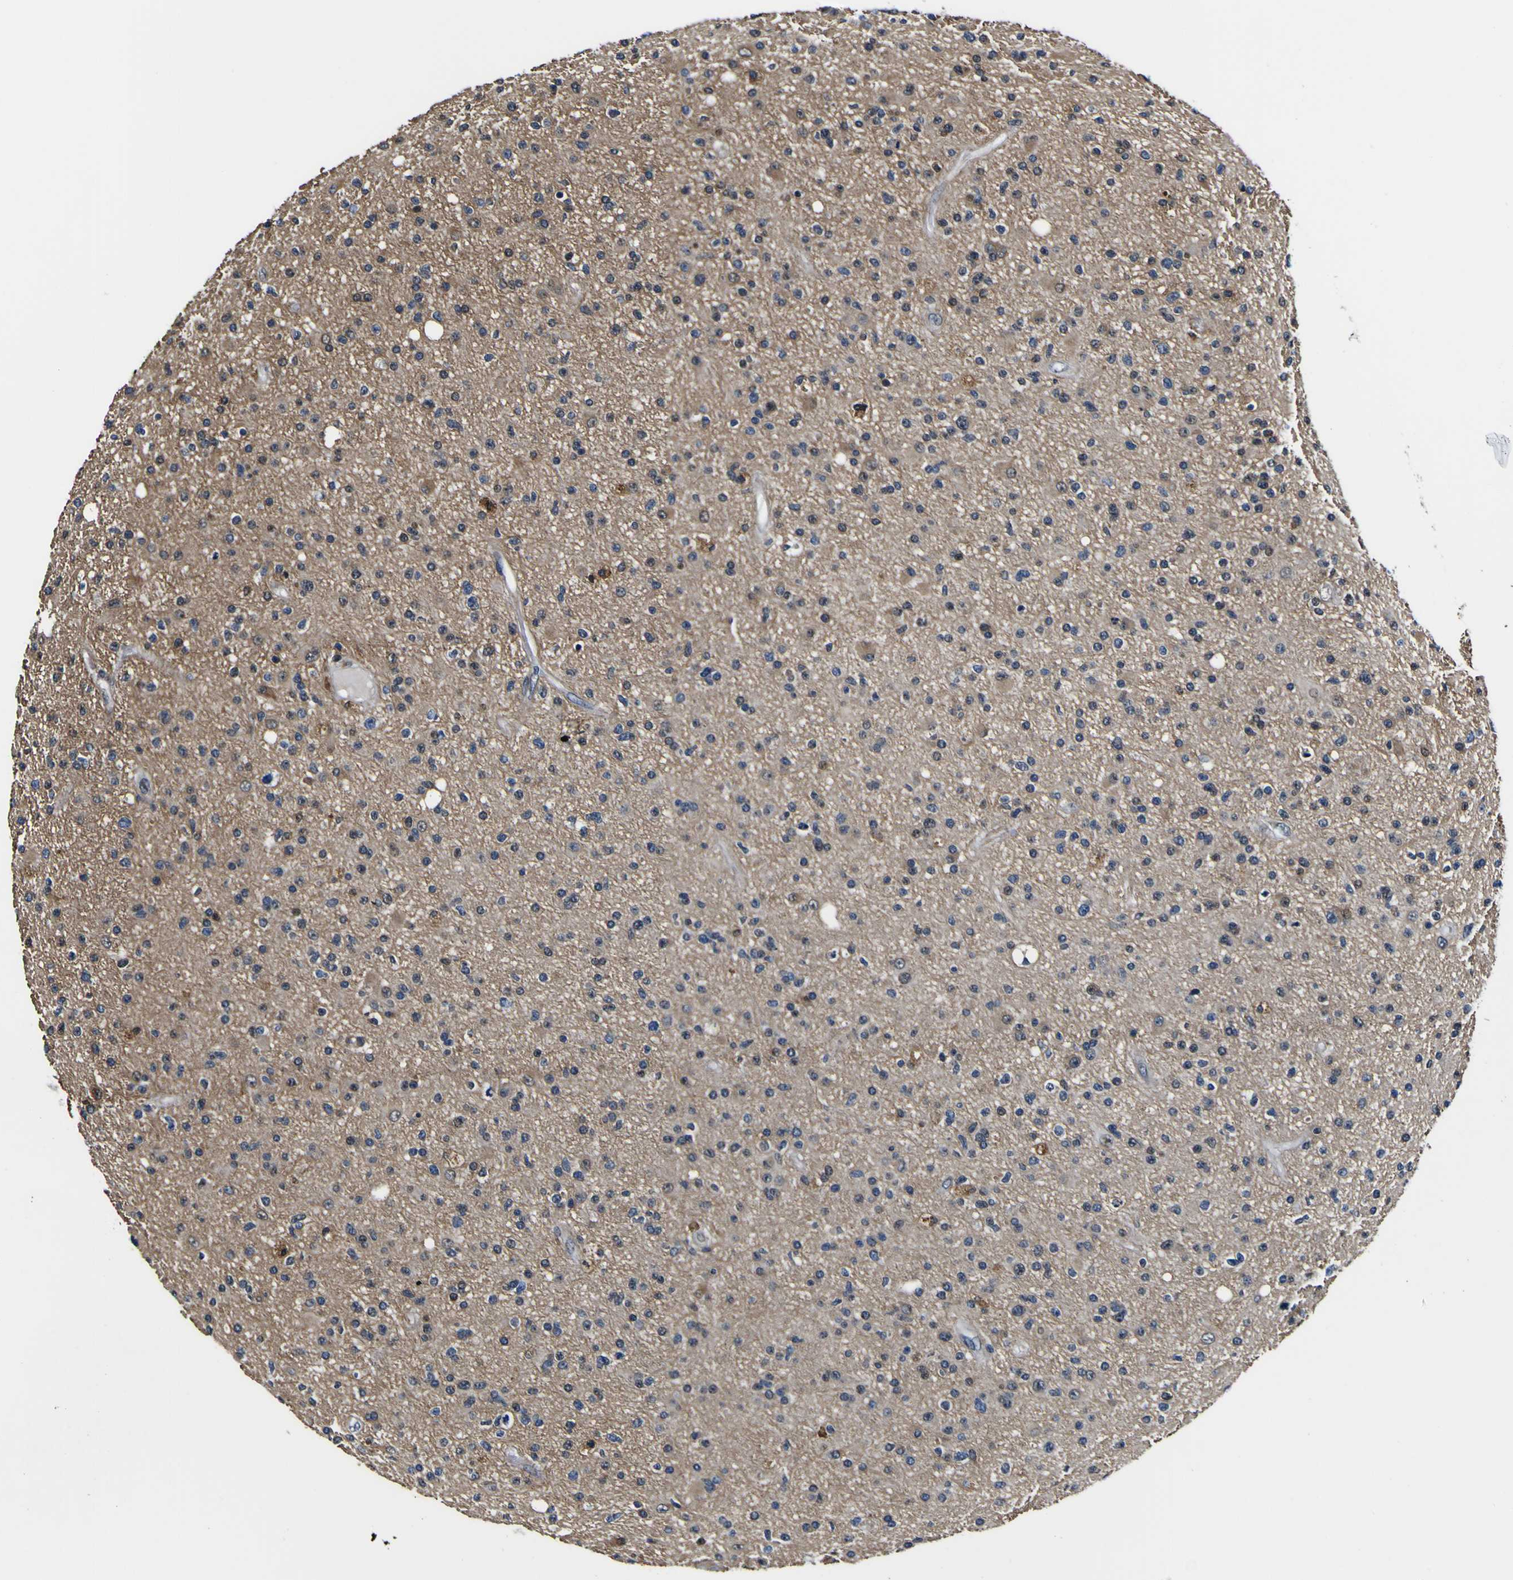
{"staining": {"intensity": "negative", "quantity": "none", "location": "none"}, "tissue": "glioma", "cell_type": "Tumor cells", "image_type": "cancer", "snomed": [{"axis": "morphology", "description": "Glioma, malignant, High grade"}, {"axis": "topography", "description": "Brain"}], "caption": "The immunohistochemistry histopathology image has no significant positivity in tumor cells of glioma tissue.", "gene": "POSTN", "patient": {"sex": "male", "age": 33}}